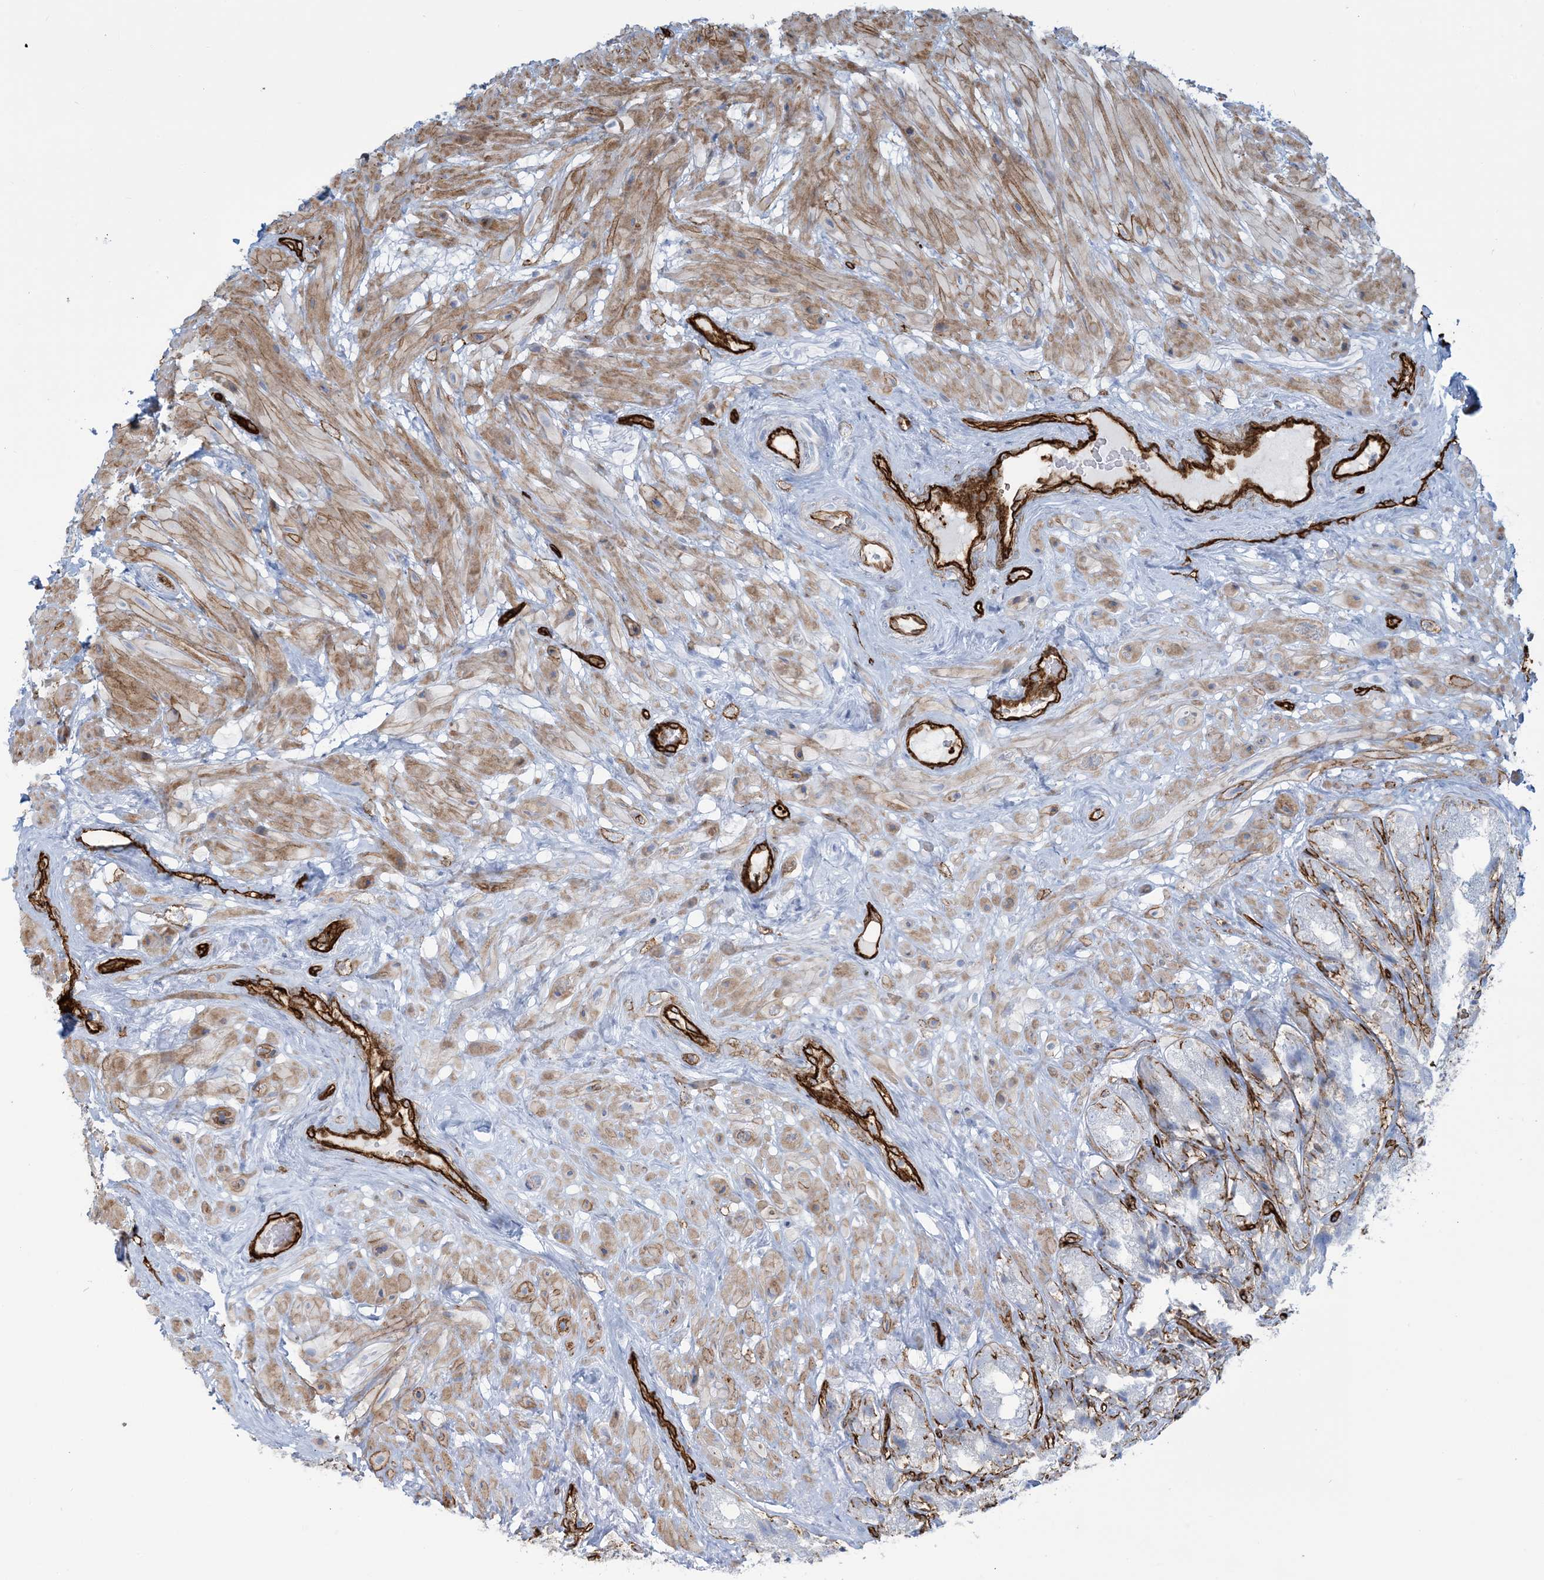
{"staining": {"intensity": "moderate", "quantity": "<25%", "location": "cytoplasmic/membranous"}, "tissue": "seminal vesicle", "cell_type": "Glandular cells", "image_type": "normal", "snomed": [{"axis": "morphology", "description": "Normal tissue, NOS"}, {"axis": "topography", "description": "Seminal veicle"}, {"axis": "topography", "description": "Peripheral nerve tissue"}], "caption": "IHC of unremarkable human seminal vesicle exhibits low levels of moderate cytoplasmic/membranous positivity in approximately <25% of glandular cells. (Stains: DAB (3,3'-diaminobenzidine) in brown, nuclei in blue, Microscopy: brightfield microscopy at high magnification).", "gene": "EPS8L3", "patient": {"sex": "male", "age": 63}}